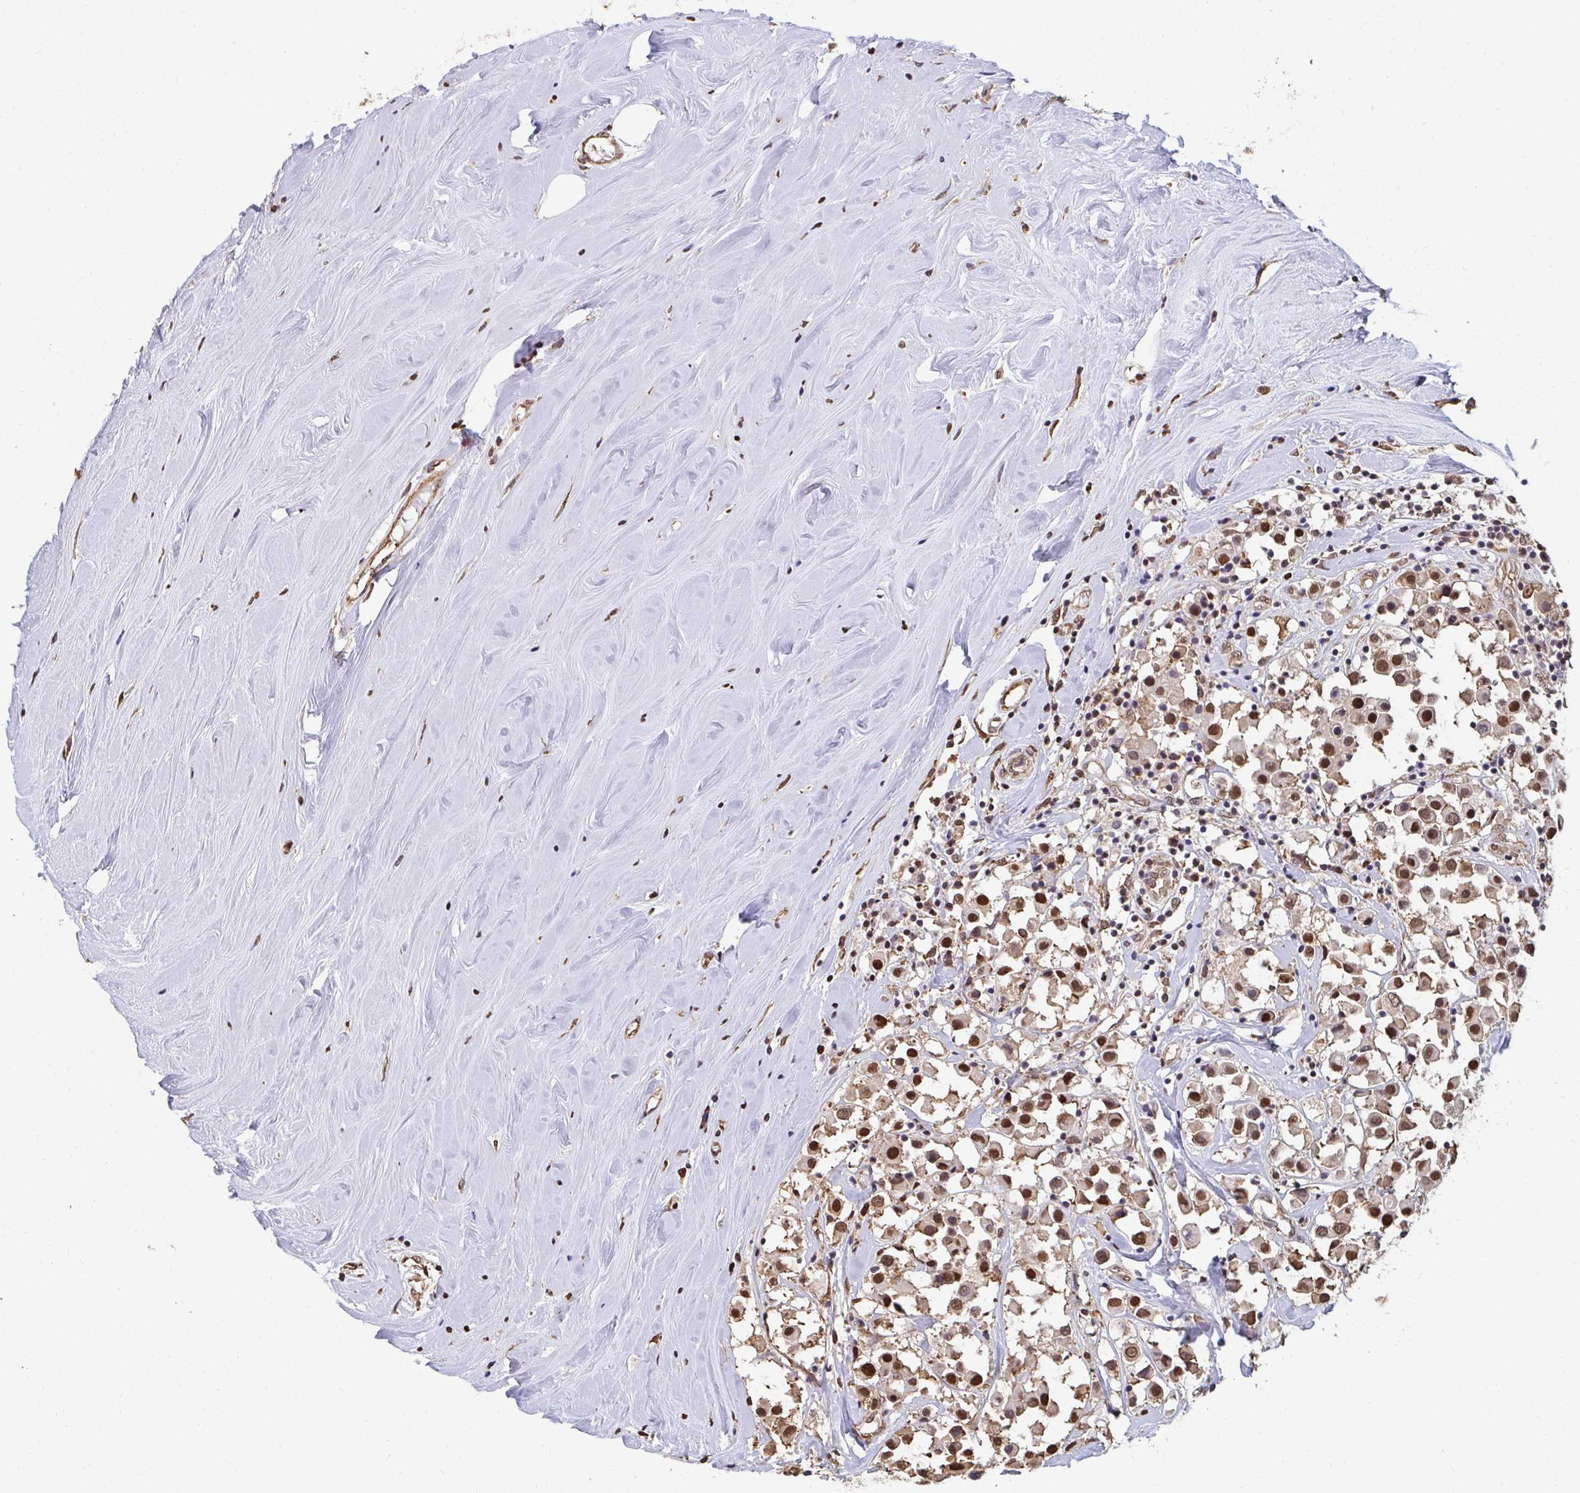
{"staining": {"intensity": "strong", "quantity": ">75%", "location": "cytoplasmic/membranous,nuclear"}, "tissue": "breast cancer", "cell_type": "Tumor cells", "image_type": "cancer", "snomed": [{"axis": "morphology", "description": "Duct carcinoma"}, {"axis": "topography", "description": "Breast"}], "caption": "Breast infiltrating ductal carcinoma stained with a protein marker displays strong staining in tumor cells.", "gene": "SYNCRIP", "patient": {"sex": "female", "age": 61}}